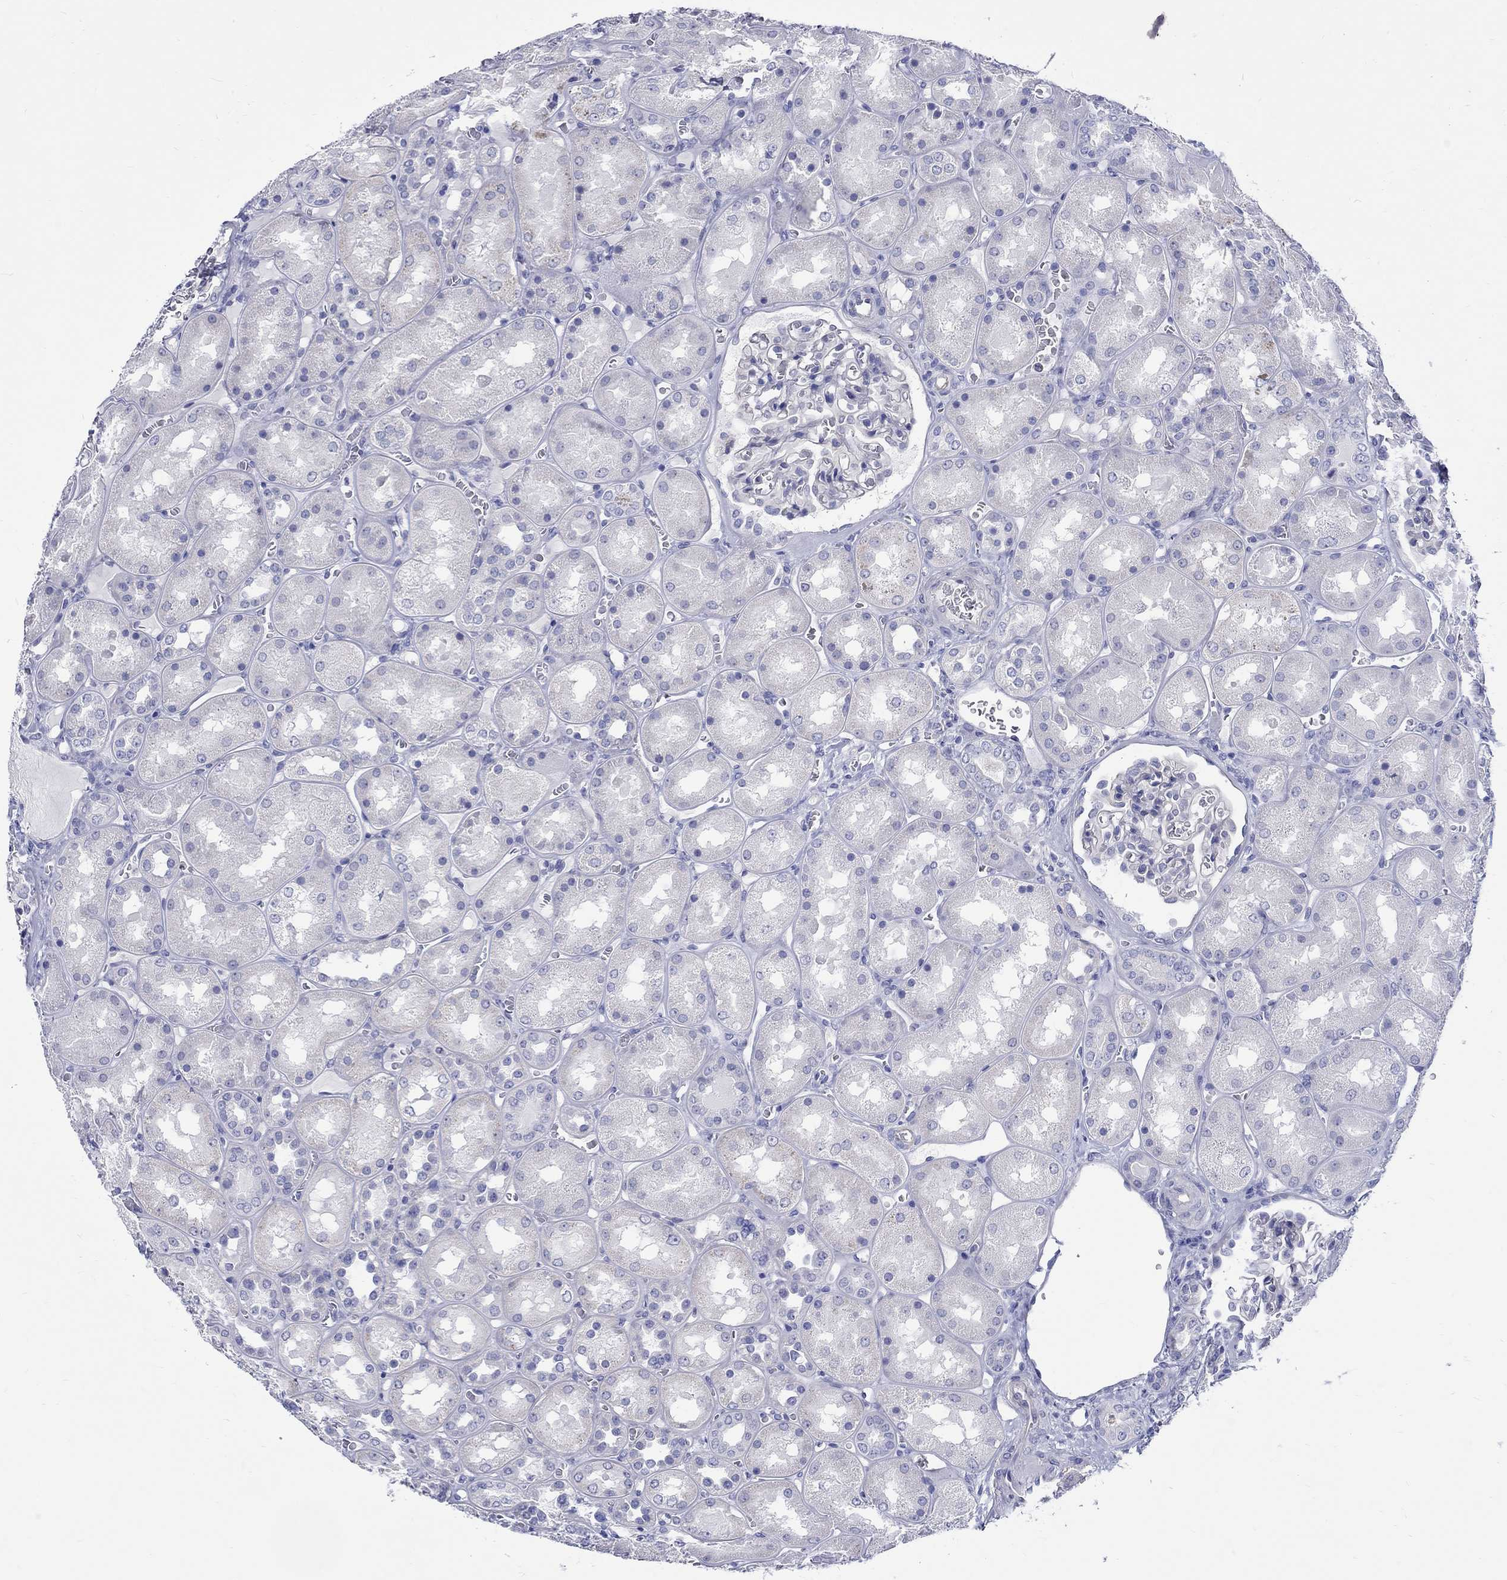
{"staining": {"intensity": "negative", "quantity": "none", "location": "none"}, "tissue": "kidney", "cell_type": "Cells in glomeruli", "image_type": "normal", "snomed": [{"axis": "morphology", "description": "Normal tissue, NOS"}, {"axis": "topography", "description": "Kidney"}], "caption": "Unremarkable kidney was stained to show a protein in brown. There is no significant expression in cells in glomeruli. (Brightfield microscopy of DAB (3,3'-diaminobenzidine) IHC at high magnification).", "gene": "SH2D7", "patient": {"sex": "male", "age": 73}}